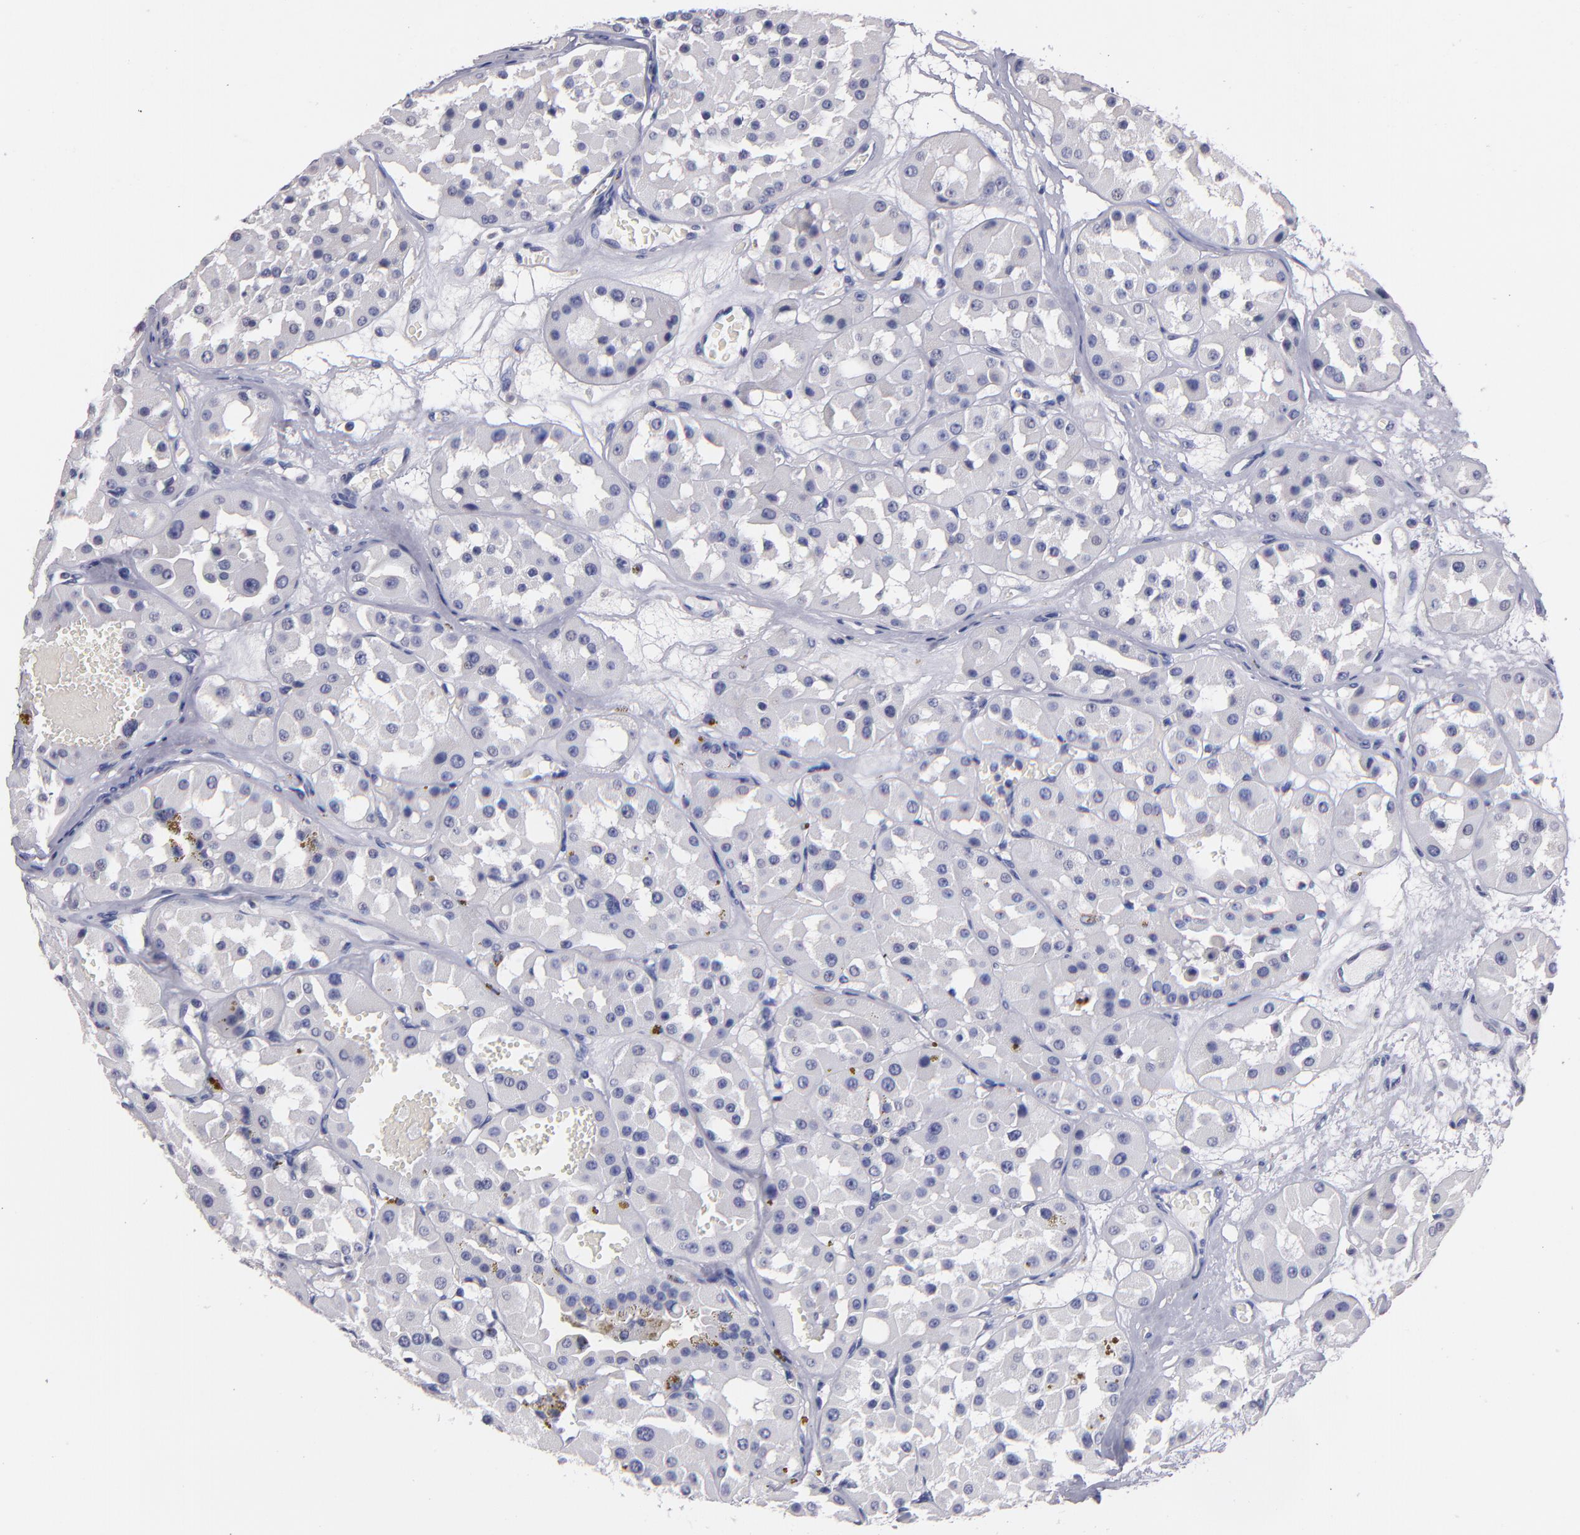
{"staining": {"intensity": "negative", "quantity": "none", "location": "none"}, "tissue": "renal cancer", "cell_type": "Tumor cells", "image_type": "cancer", "snomed": [{"axis": "morphology", "description": "Adenocarcinoma, uncertain malignant potential"}, {"axis": "topography", "description": "Kidney"}], "caption": "Tumor cells show no significant protein staining in renal adenocarcinoma,  uncertain malignant potential.", "gene": "SOX10", "patient": {"sex": "male", "age": 63}}